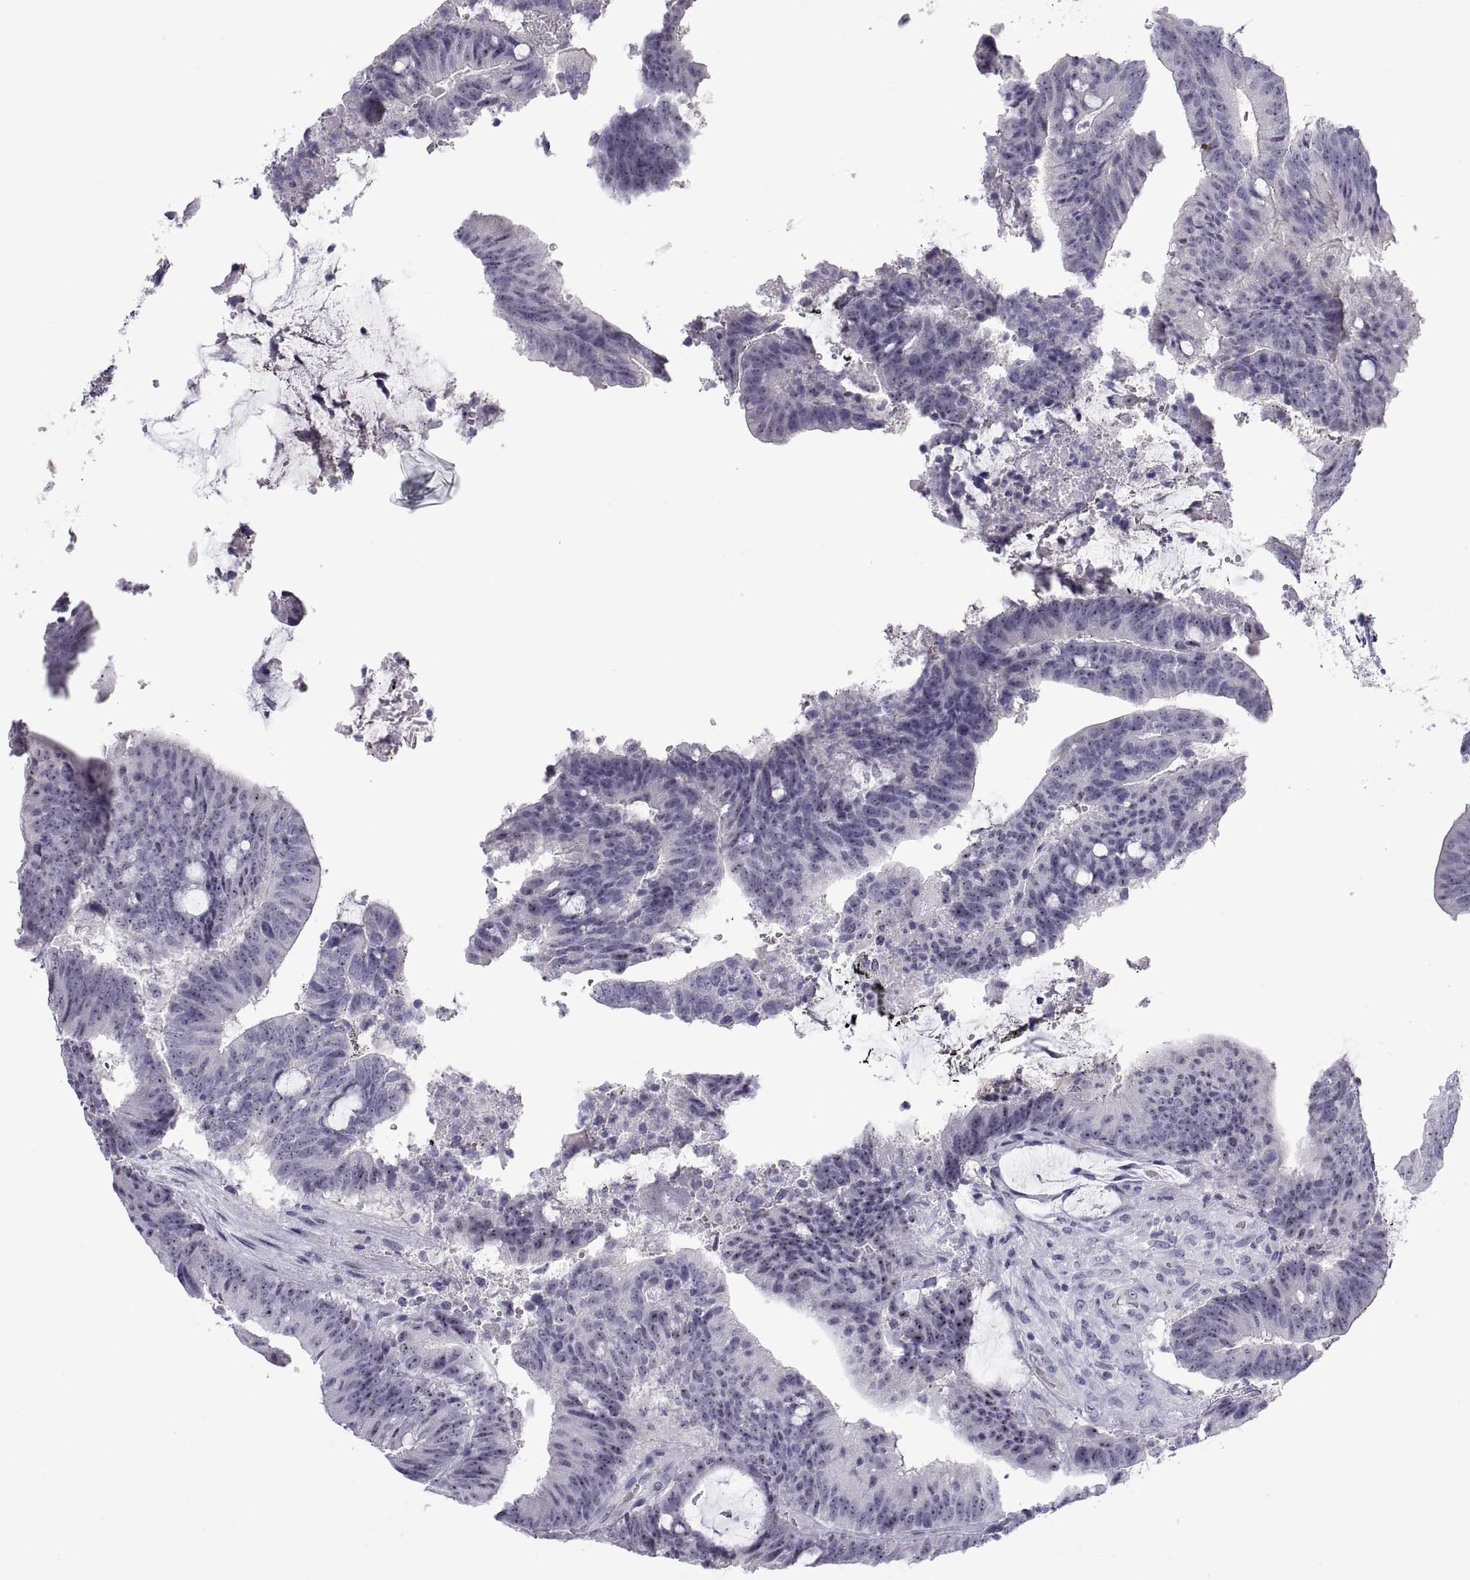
{"staining": {"intensity": "negative", "quantity": "none", "location": "none"}, "tissue": "colorectal cancer", "cell_type": "Tumor cells", "image_type": "cancer", "snomed": [{"axis": "morphology", "description": "Adenocarcinoma, NOS"}, {"axis": "topography", "description": "Colon"}], "caption": "DAB immunohistochemical staining of adenocarcinoma (colorectal) reveals no significant staining in tumor cells.", "gene": "VSX2", "patient": {"sex": "female", "age": 43}}